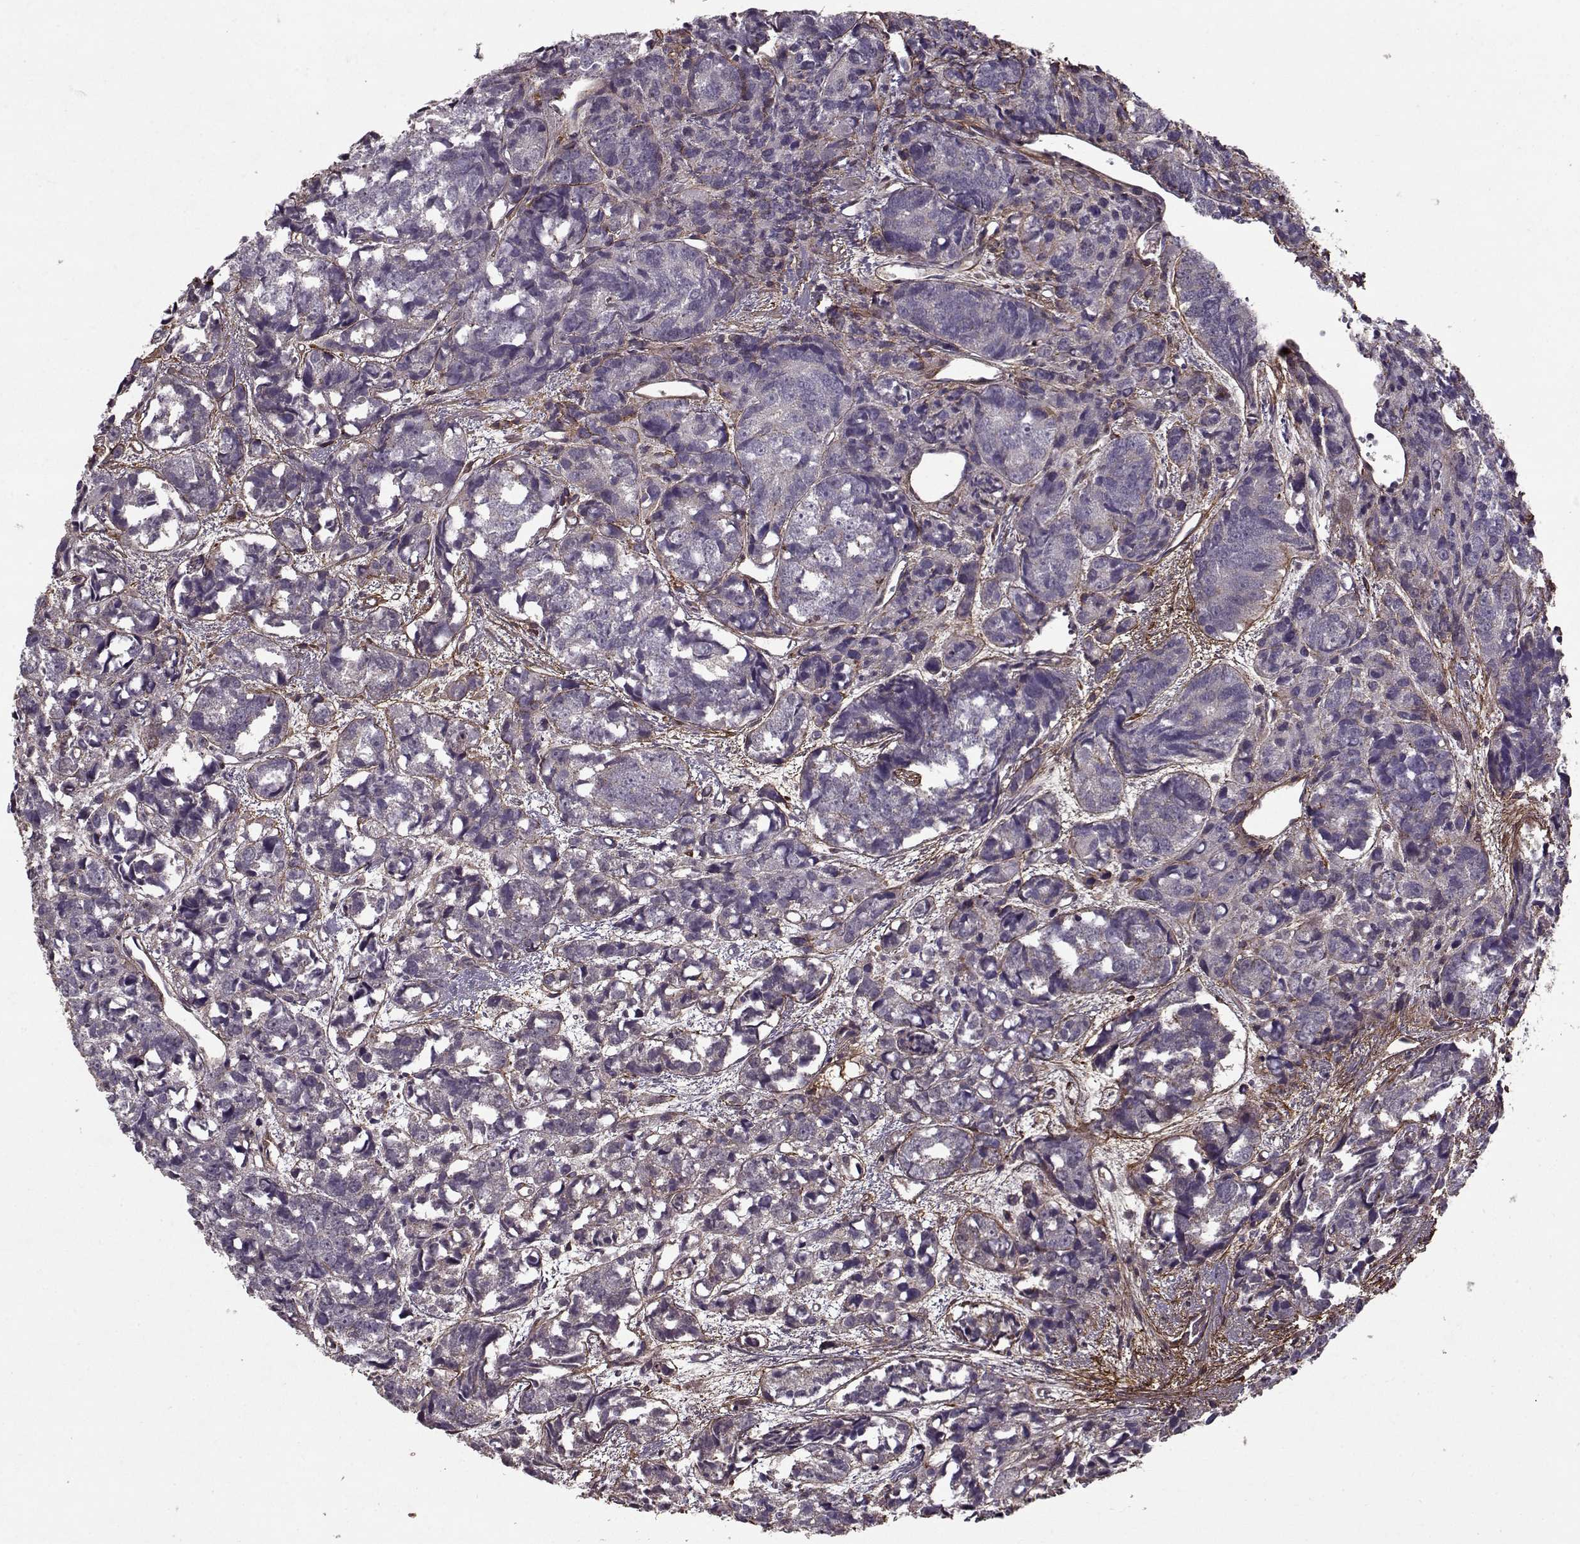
{"staining": {"intensity": "negative", "quantity": "none", "location": "none"}, "tissue": "prostate cancer", "cell_type": "Tumor cells", "image_type": "cancer", "snomed": [{"axis": "morphology", "description": "Adenocarcinoma, High grade"}, {"axis": "topography", "description": "Prostate"}], "caption": "Immunohistochemistry of human high-grade adenocarcinoma (prostate) displays no positivity in tumor cells.", "gene": "LAMA2", "patient": {"sex": "male", "age": 77}}